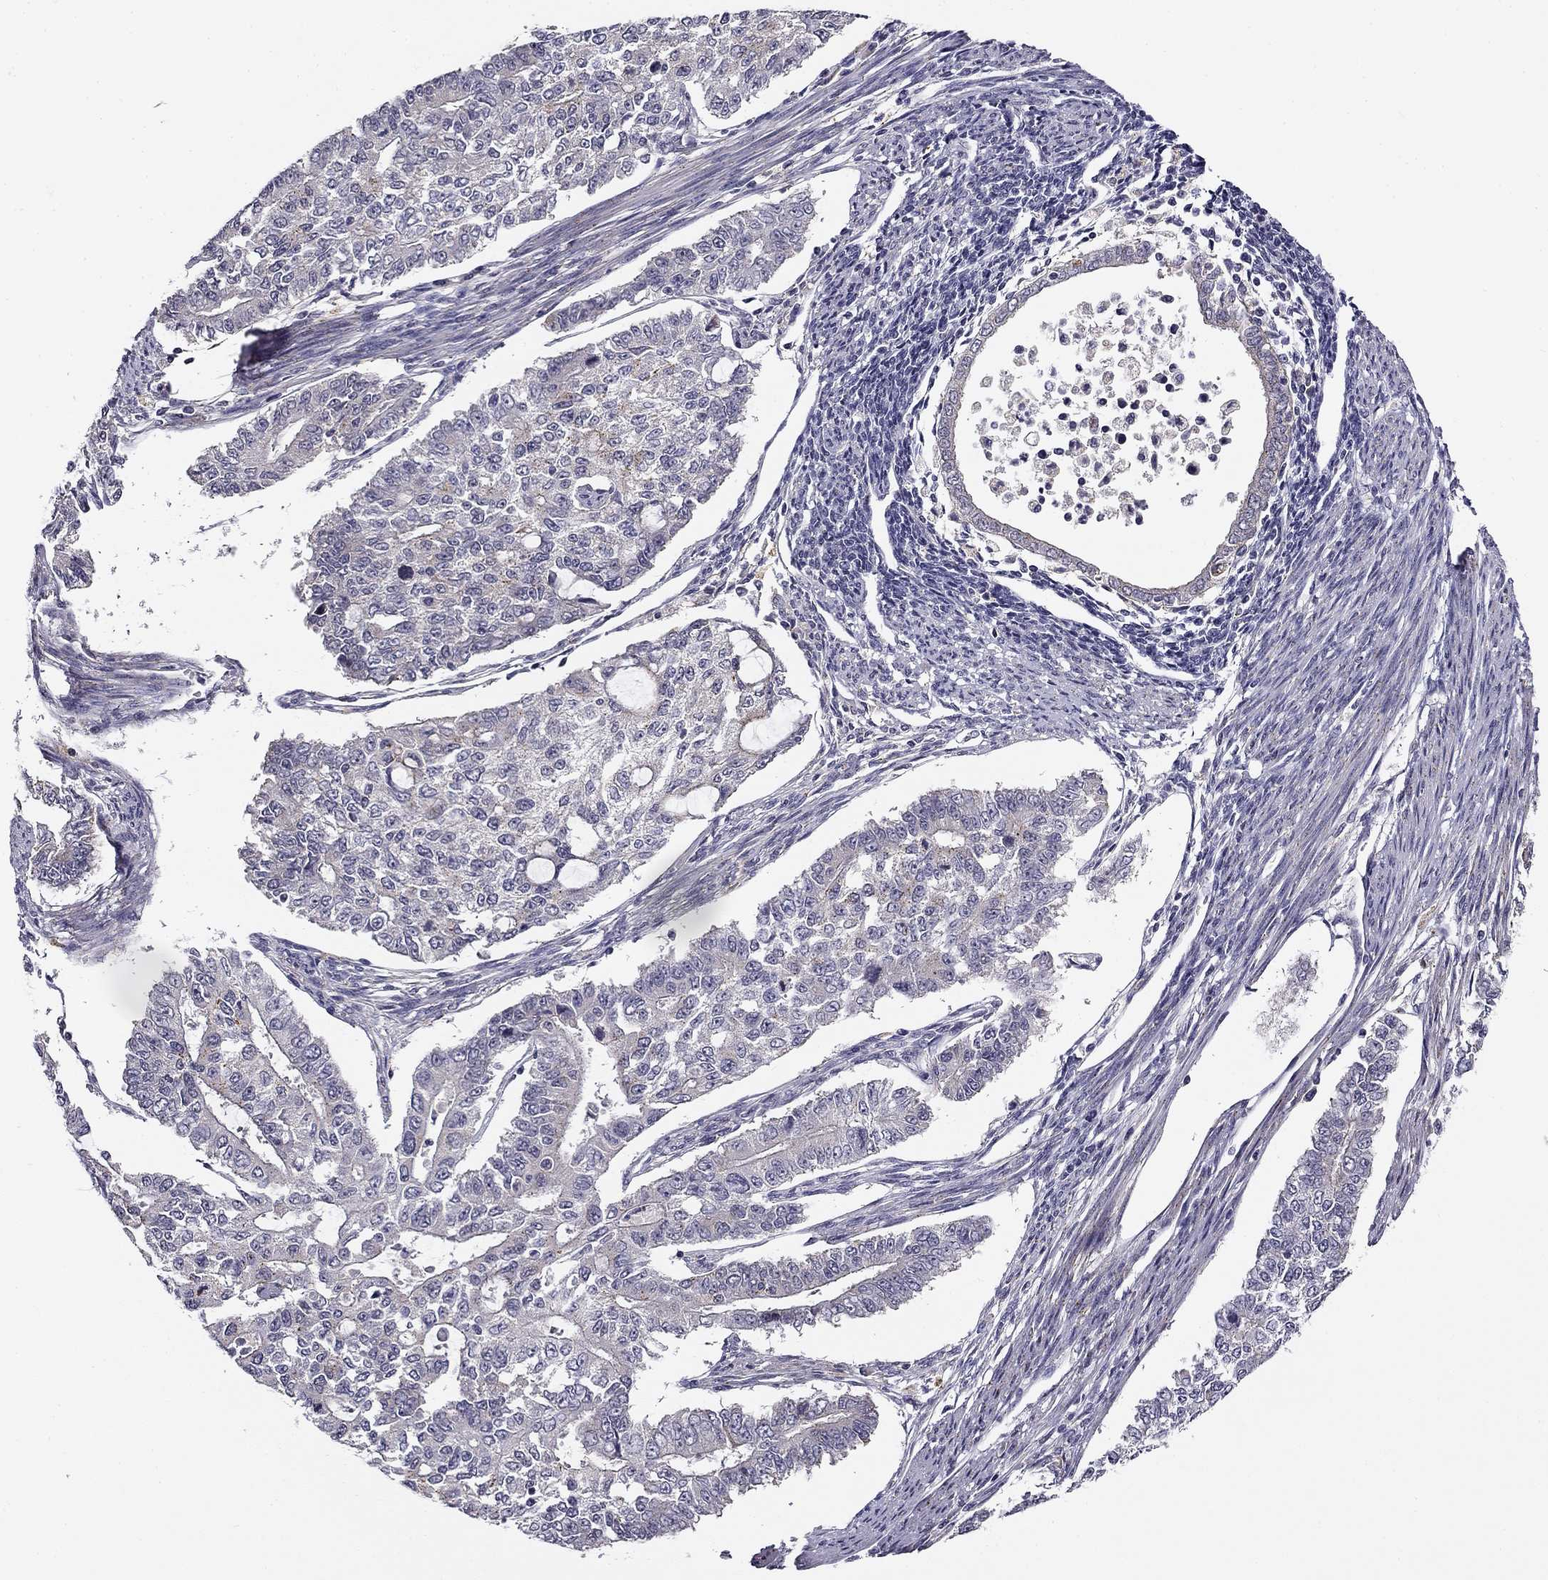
{"staining": {"intensity": "negative", "quantity": "none", "location": "none"}, "tissue": "endometrial cancer", "cell_type": "Tumor cells", "image_type": "cancer", "snomed": [{"axis": "morphology", "description": "Adenocarcinoma, NOS"}, {"axis": "topography", "description": "Uterus"}], "caption": "Tumor cells are negative for protein expression in human endometrial cancer (adenocarcinoma).", "gene": "CNR1", "patient": {"sex": "female", "age": 59}}